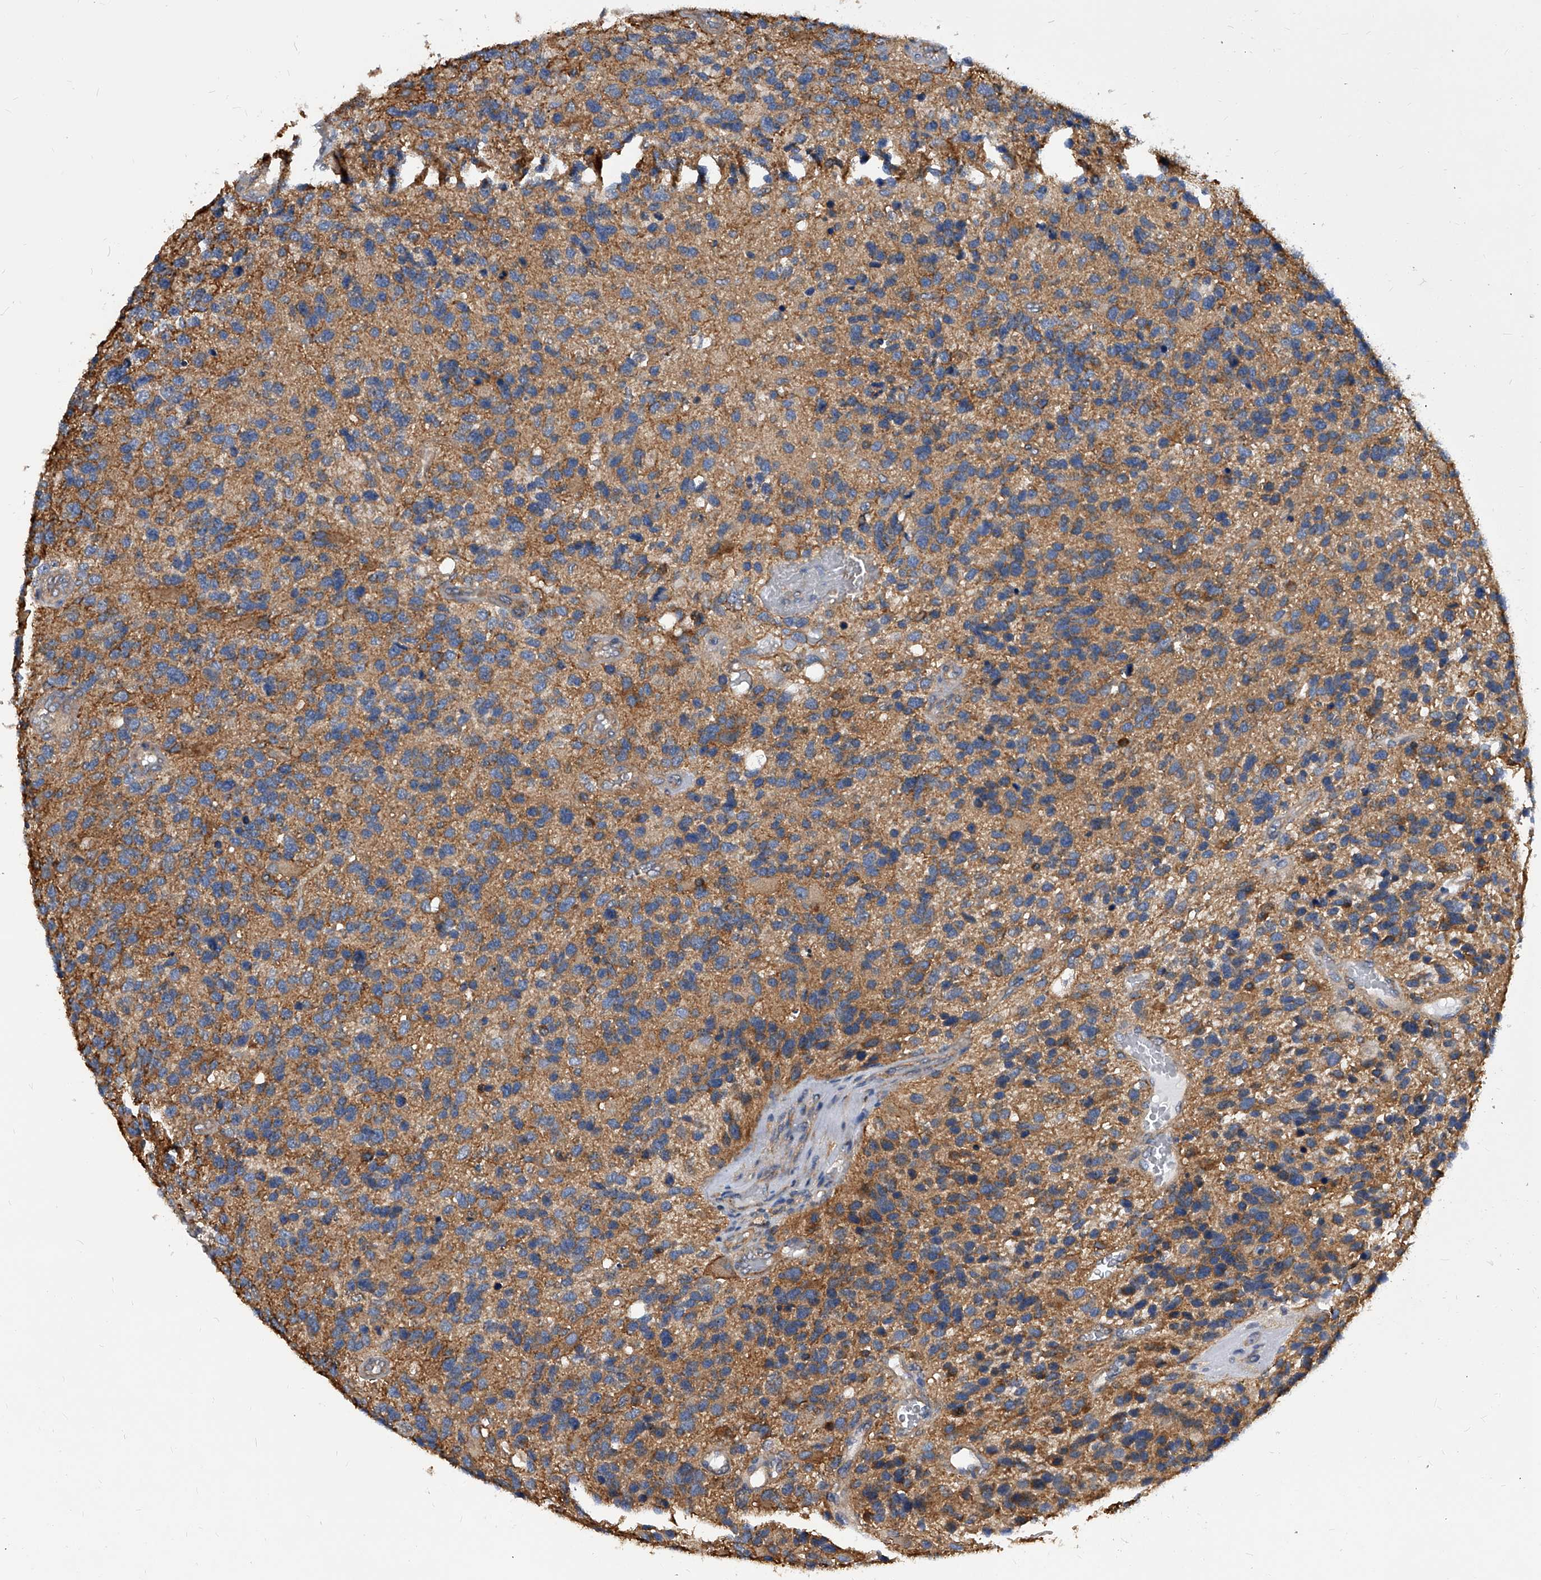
{"staining": {"intensity": "moderate", "quantity": ">75%", "location": "cytoplasmic/membranous"}, "tissue": "glioma", "cell_type": "Tumor cells", "image_type": "cancer", "snomed": [{"axis": "morphology", "description": "Glioma, malignant, High grade"}, {"axis": "topography", "description": "Brain"}], "caption": "Immunohistochemical staining of human glioma displays moderate cytoplasmic/membranous protein expression in approximately >75% of tumor cells.", "gene": "ATG5", "patient": {"sex": "female", "age": 58}}